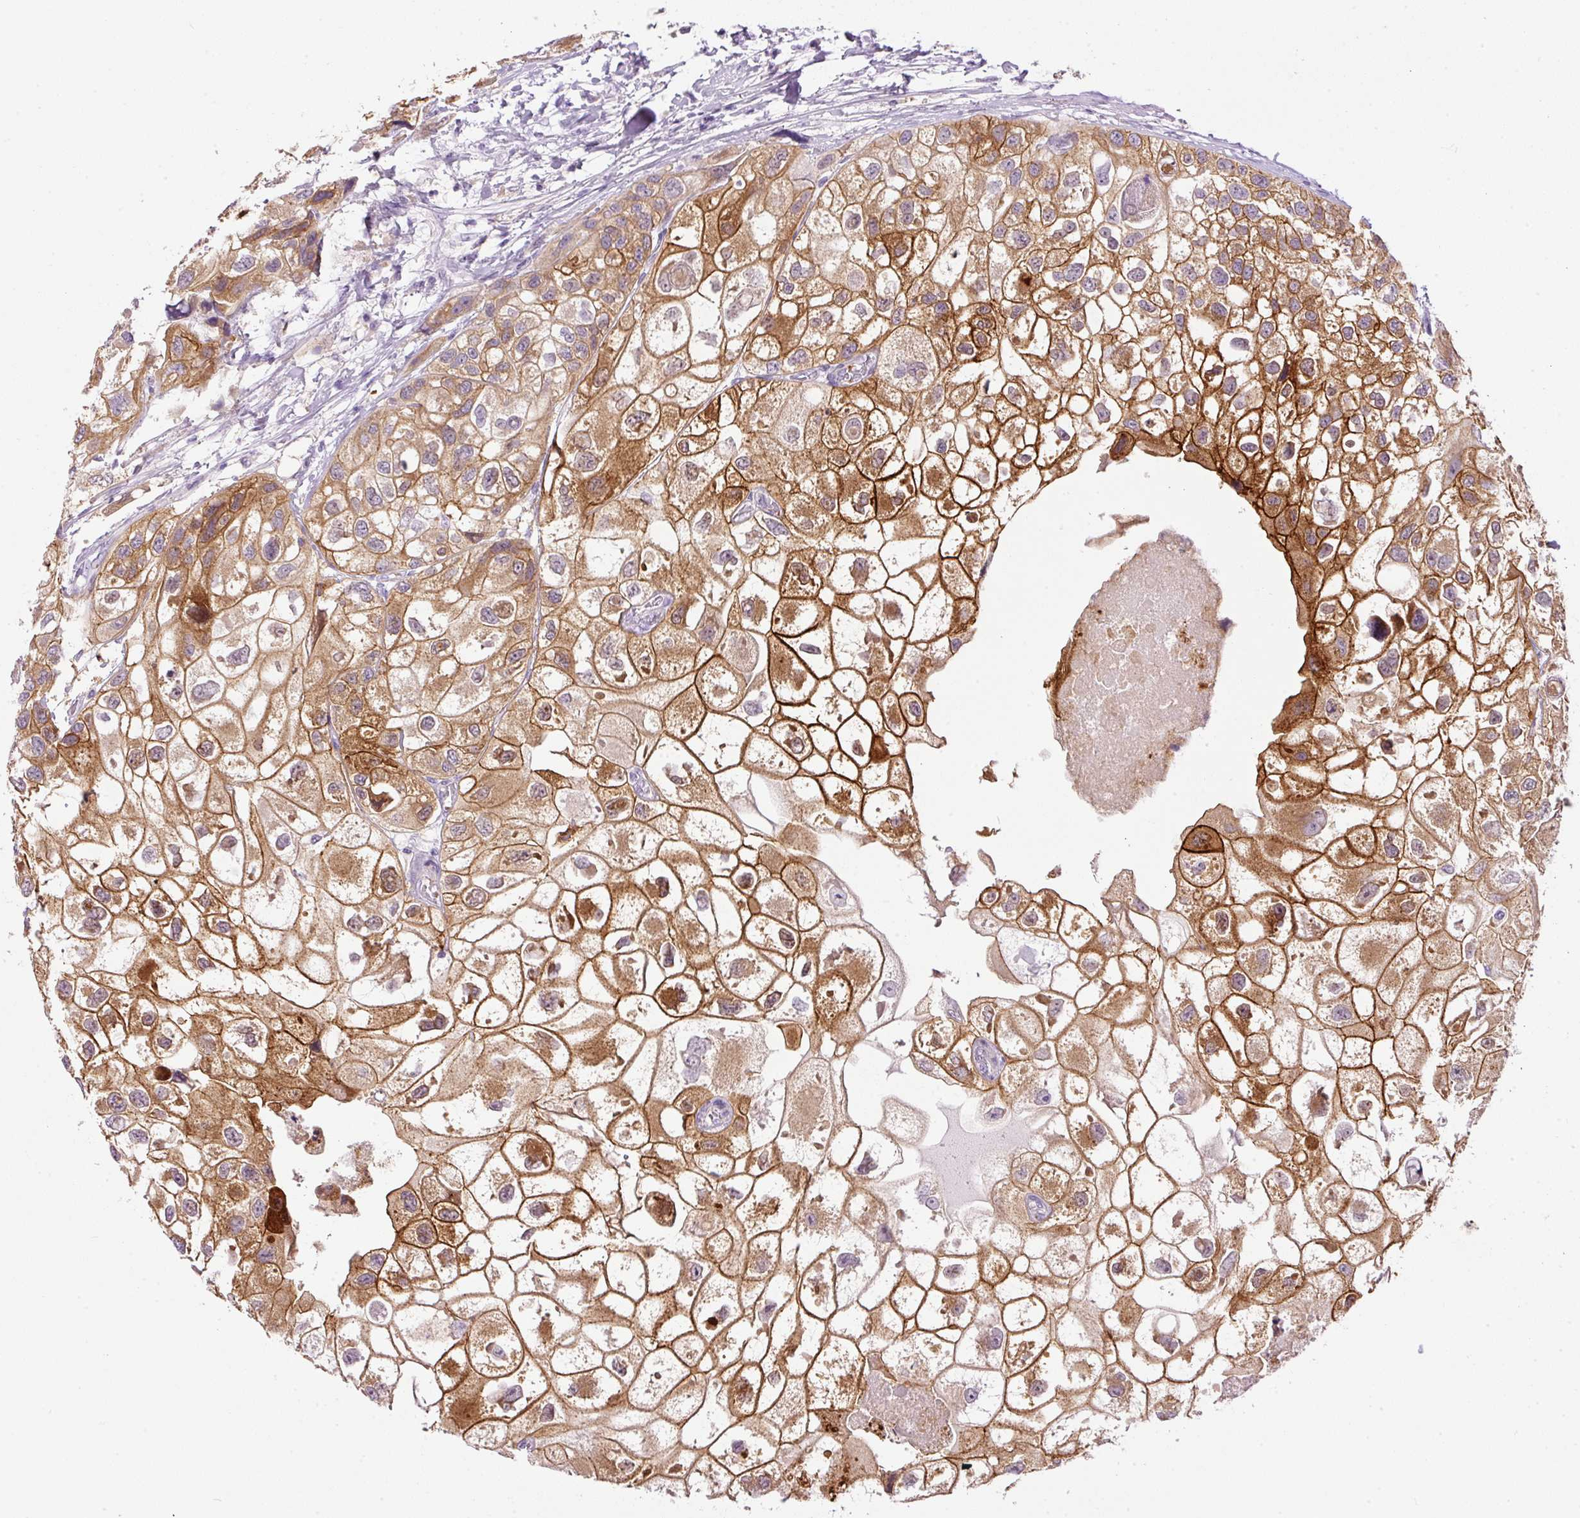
{"staining": {"intensity": "strong", "quantity": ">75%", "location": "cytoplasmic/membranous"}, "tissue": "urothelial cancer", "cell_type": "Tumor cells", "image_type": "cancer", "snomed": [{"axis": "morphology", "description": "Urothelial carcinoma, High grade"}, {"axis": "topography", "description": "Urinary bladder"}], "caption": "Human high-grade urothelial carcinoma stained with a protein marker exhibits strong staining in tumor cells.", "gene": "SRC", "patient": {"sex": "female", "age": 64}}